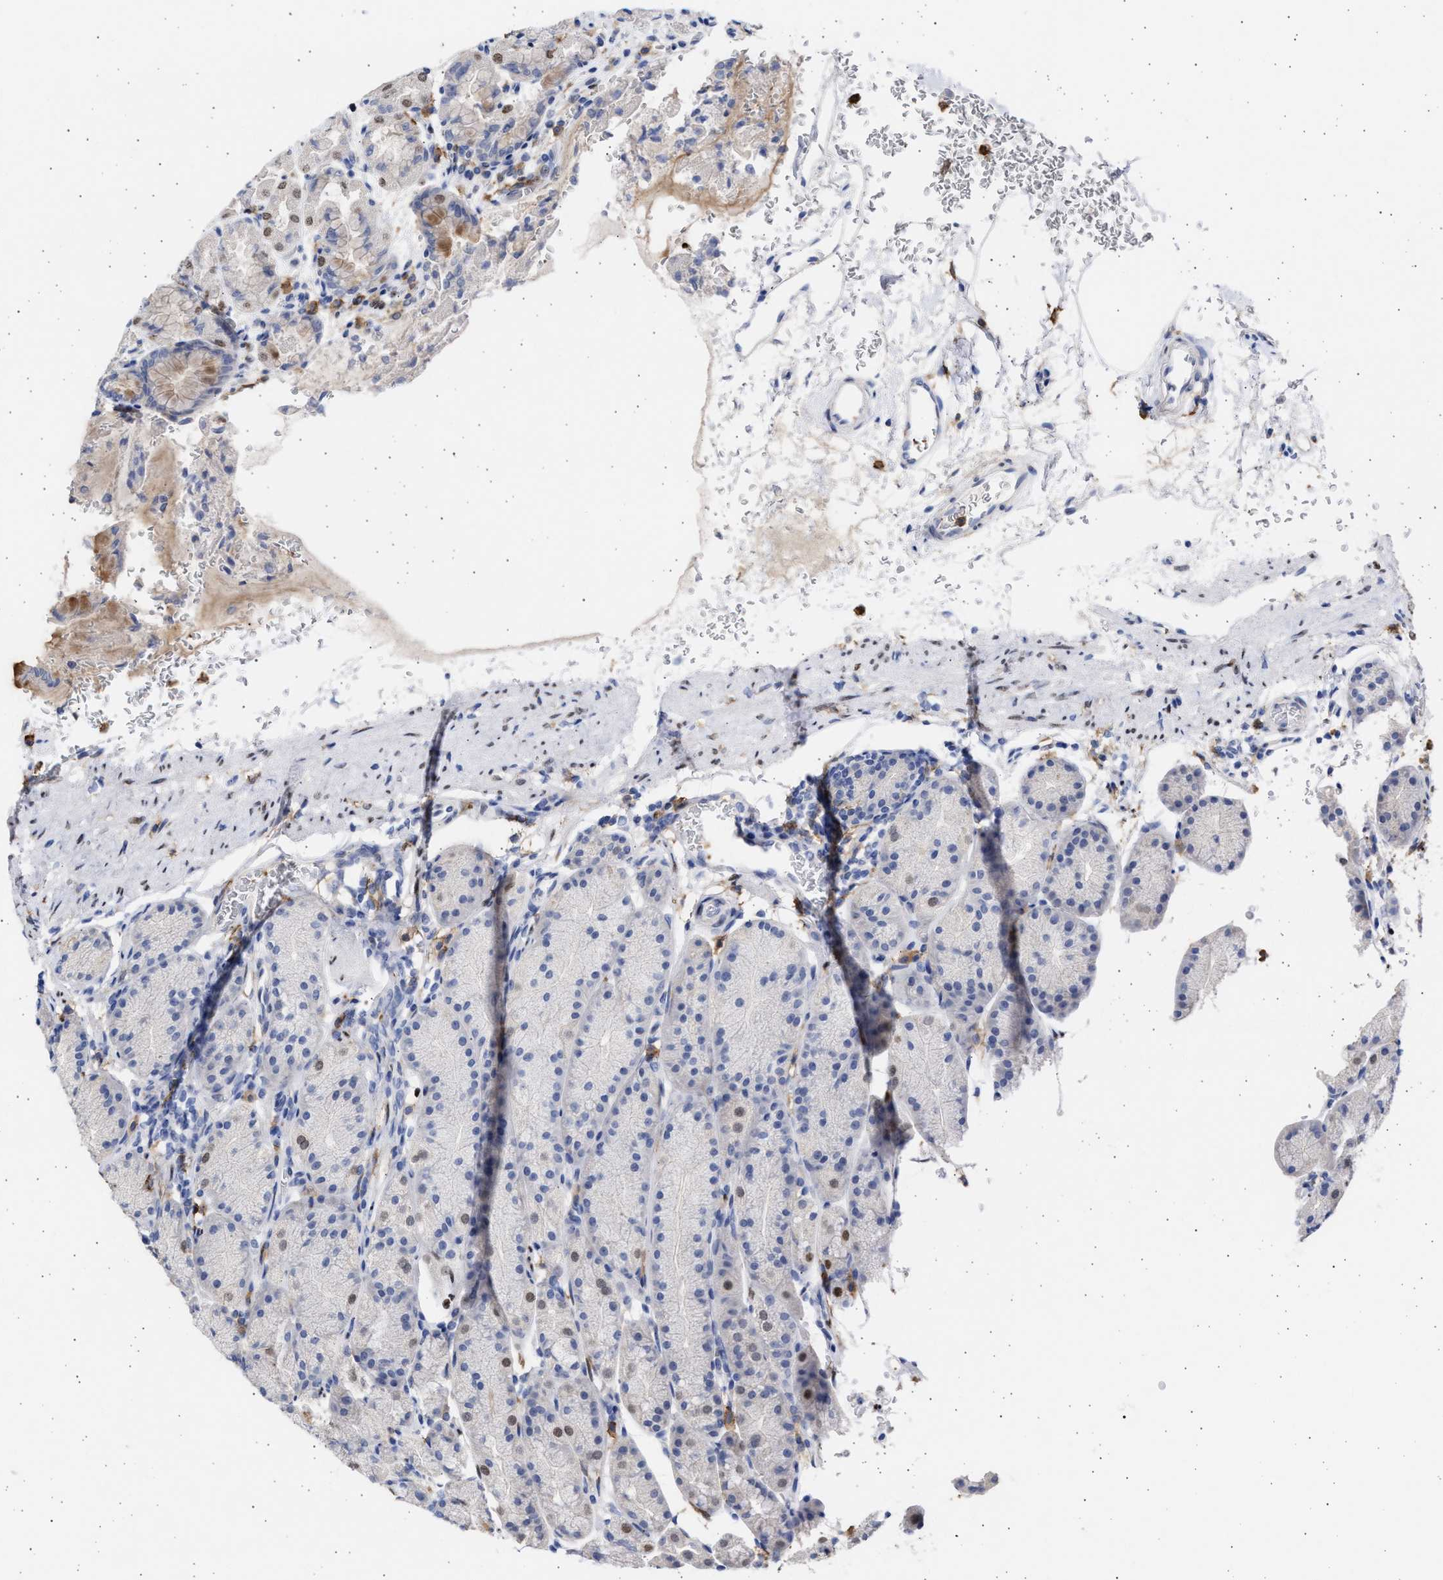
{"staining": {"intensity": "moderate", "quantity": "<25%", "location": "cytoplasmic/membranous"}, "tissue": "stomach", "cell_type": "Glandular cells", "image_type": "normal", "snomed": [{"axis": "morphology", "description": "Normal tissue, NOS"}, {"axis": "topography", "description": "Stomach"}], "caption": "Immunohistochemistry (DAB (3,3'-diaminobenzidine)) staining of unremarkable stomach exhibits moderate cytoplasmic/membranous protein staining in about <25% of glandular cells. (IHC, brightfield microscopy, high magnification).", "gene": "FCER1A", "patient": {"sex": "male", "age": 42}}